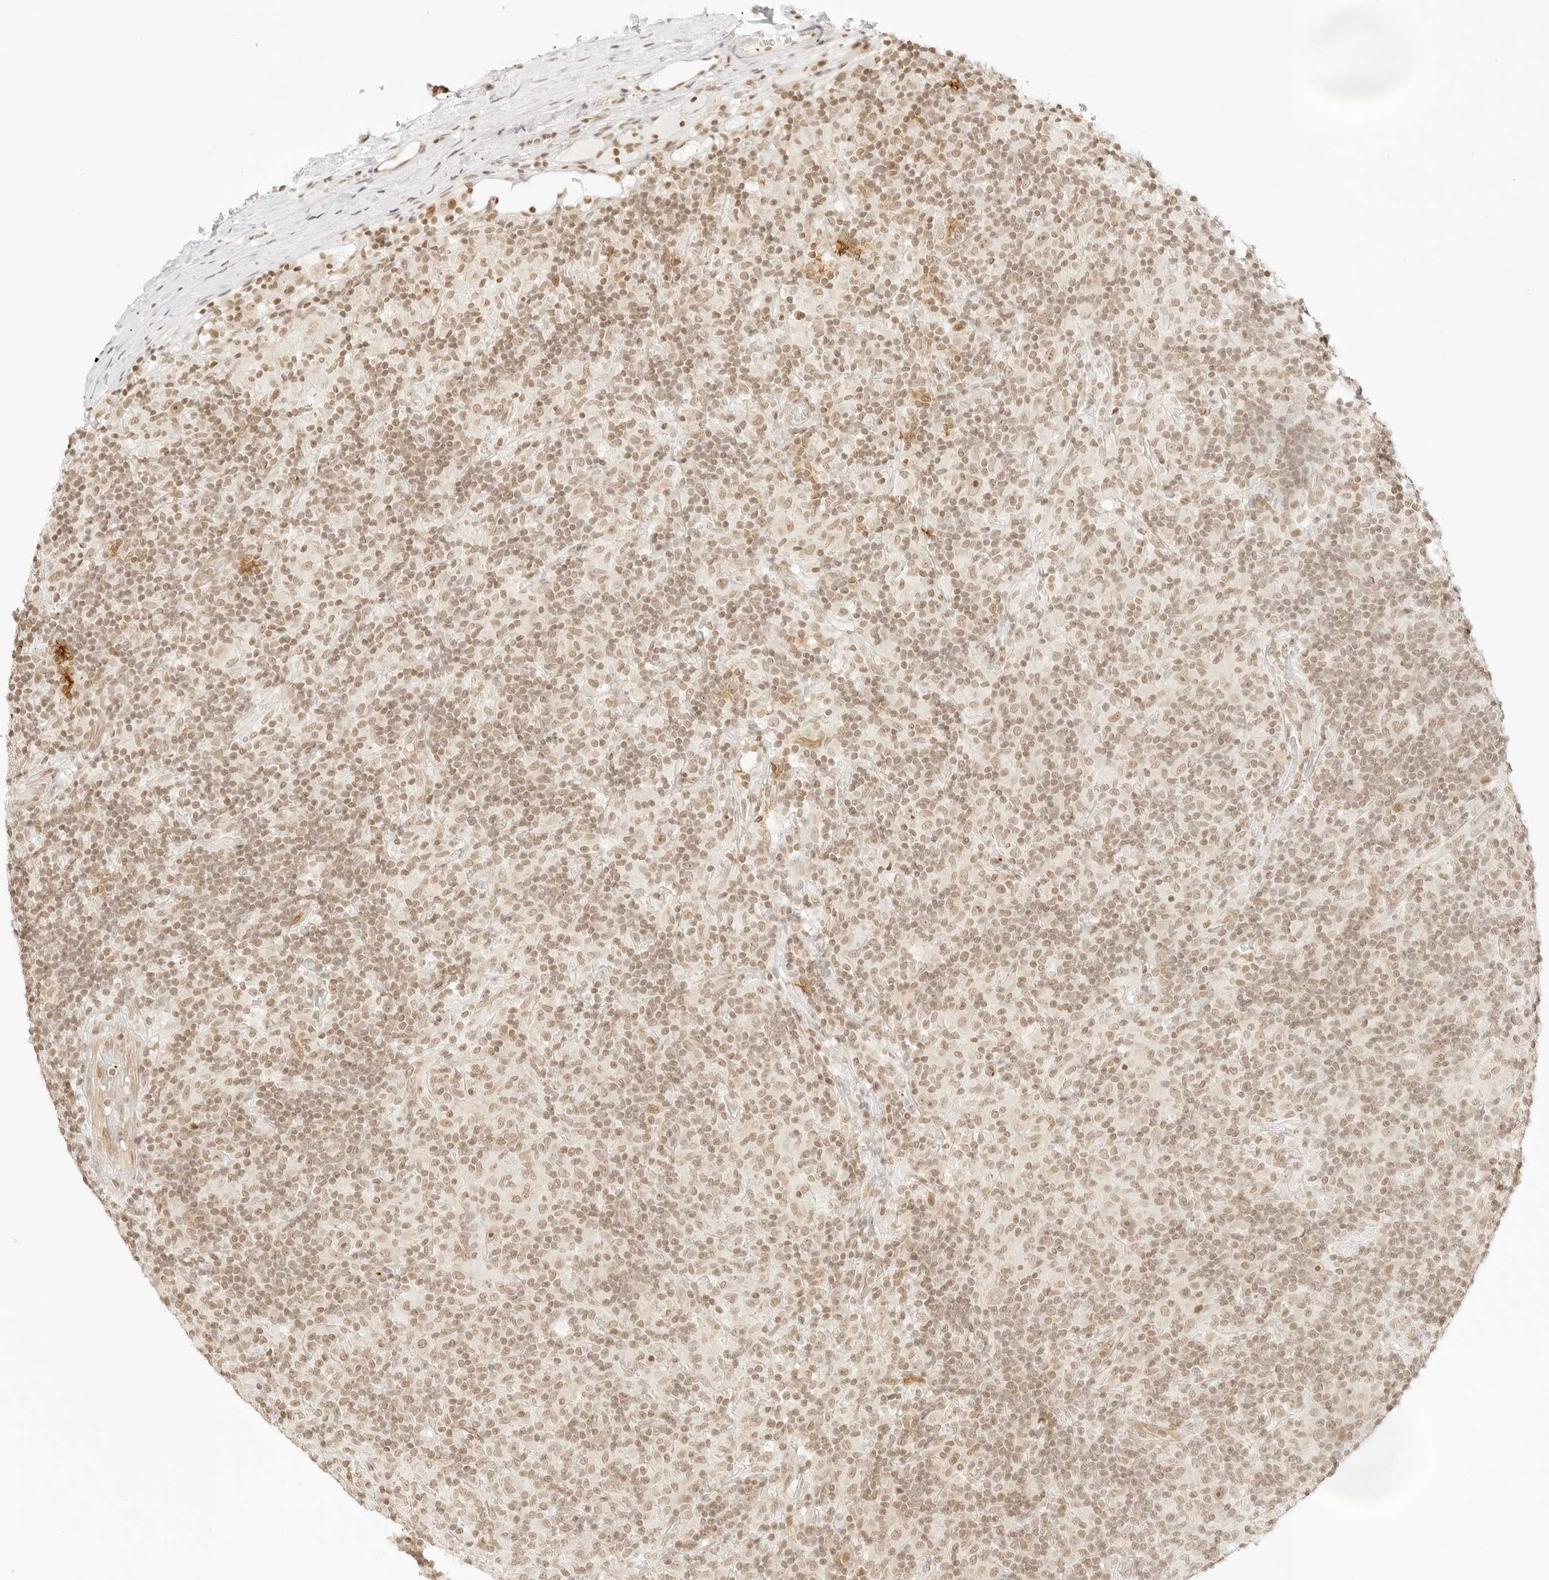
{"staining": {"intensity": "weak", "quantity": ">75%", "location": "nuclear"}, "tissue": "lymphoma", "cell_type": "Tumor cells", "image_type": "cancer", "snomed": [{"axis": "morphology", "description": "Hodgkin's disease, NOS"}, {"axis": "topography", "description": "Lymph node"}], "caption": "High-power microscopy captured an immunohistochemistry histopathology image of lymphoma, revealing weak nuclear positivity in about >75% of tumor cells.", "gene": "GNAS", "patient": {"sex": "male", "age": 70}}